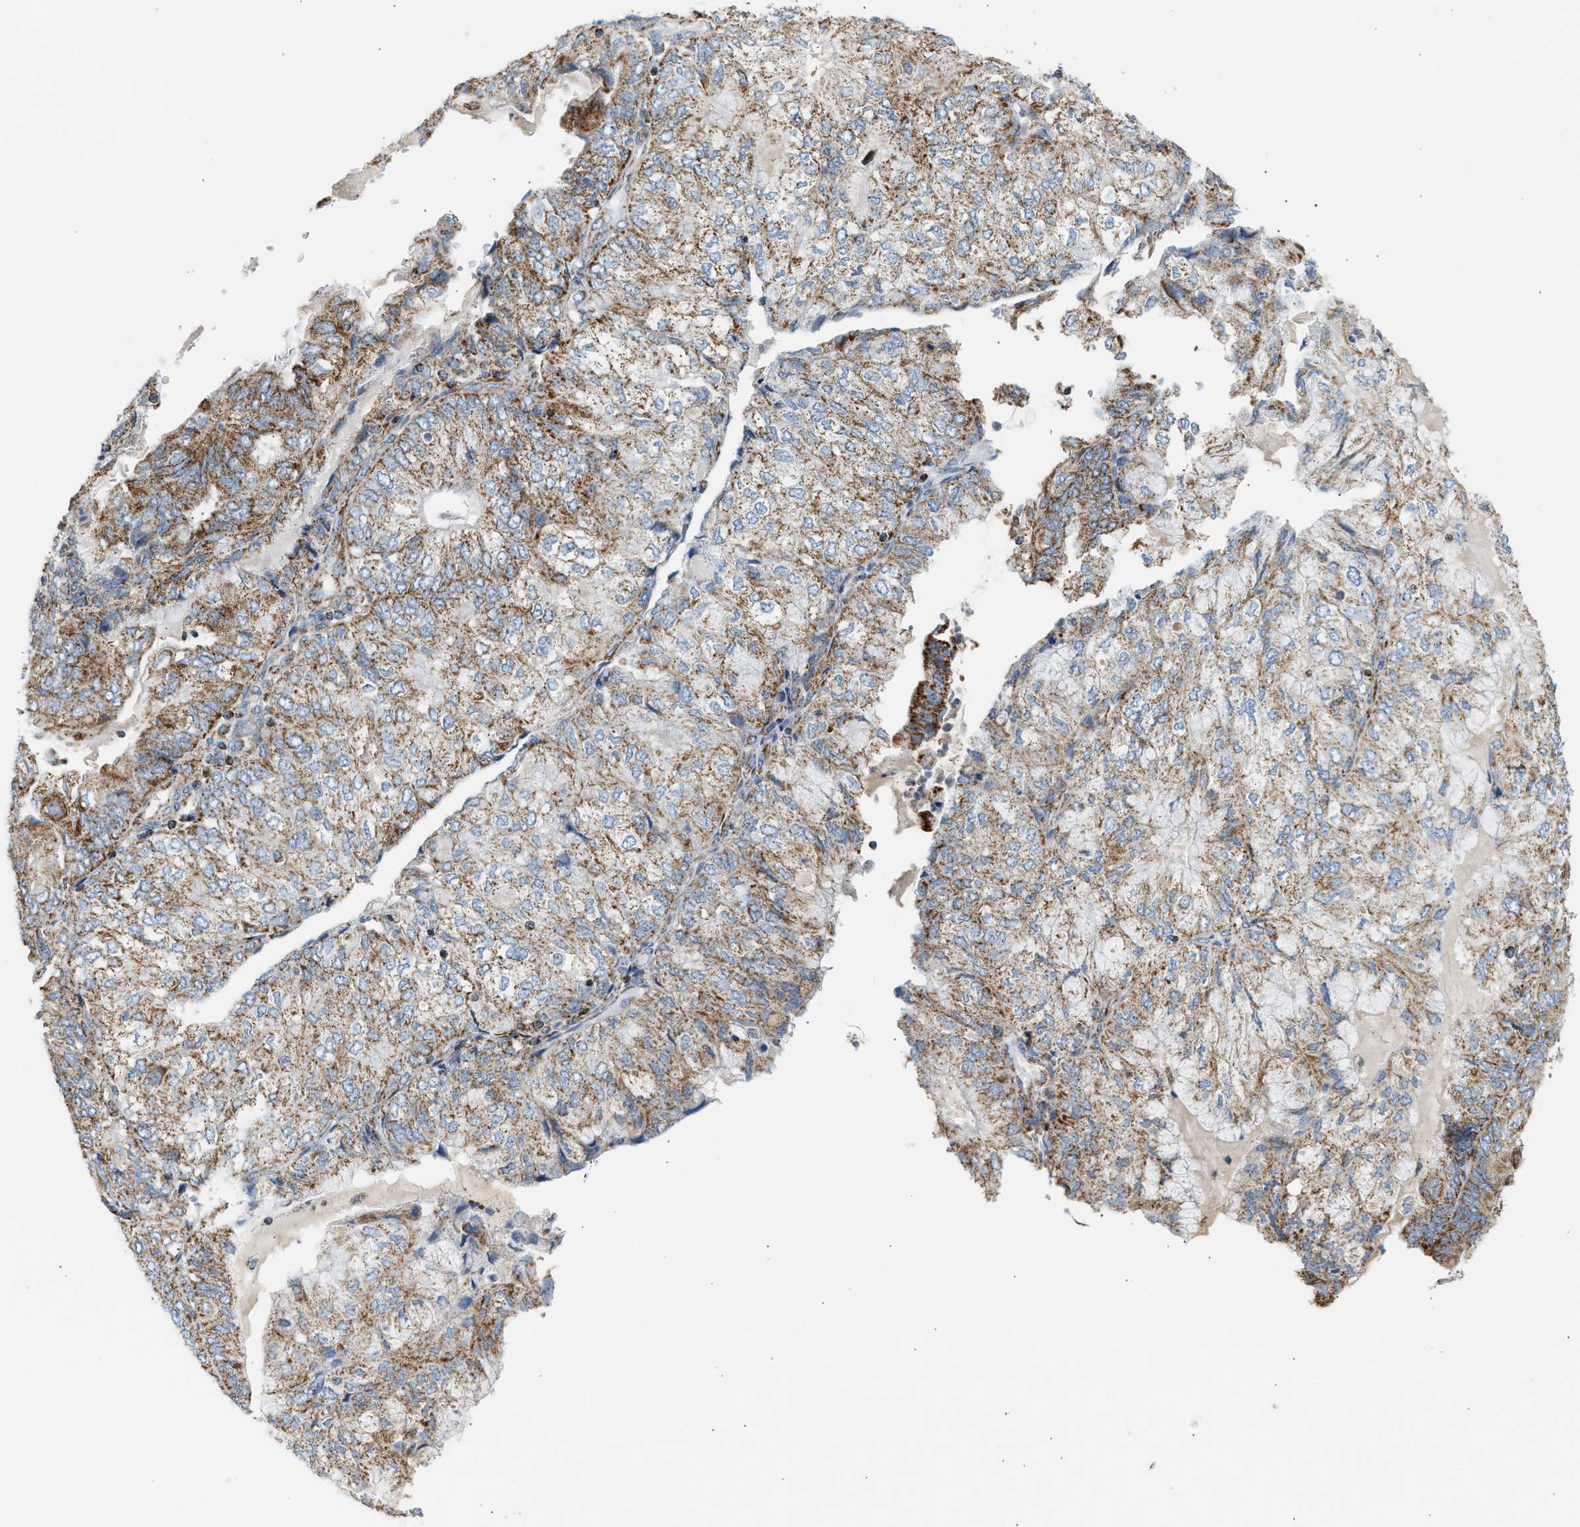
{"staining": {"intensity": "moderate", "quantity": ">75%", "location": "cytoplasmic/membranous"}, "tissue": "endometrial cancer", "cell_type": "Tumor cells", "image_type": "cancer", "snomed": [{"axis": "morphology", "description": "Adenocarcinoma, NOS"}, {"axis": "topography", "description": "Endometrium"}], "caption": "The immunohistochemical stain labels moderate cytoplasmic/membranous positivity in tumor cells of endometrial cancer tissue.", "gene": "OGDH", "patient": {"sex": "female", "age": 81}}